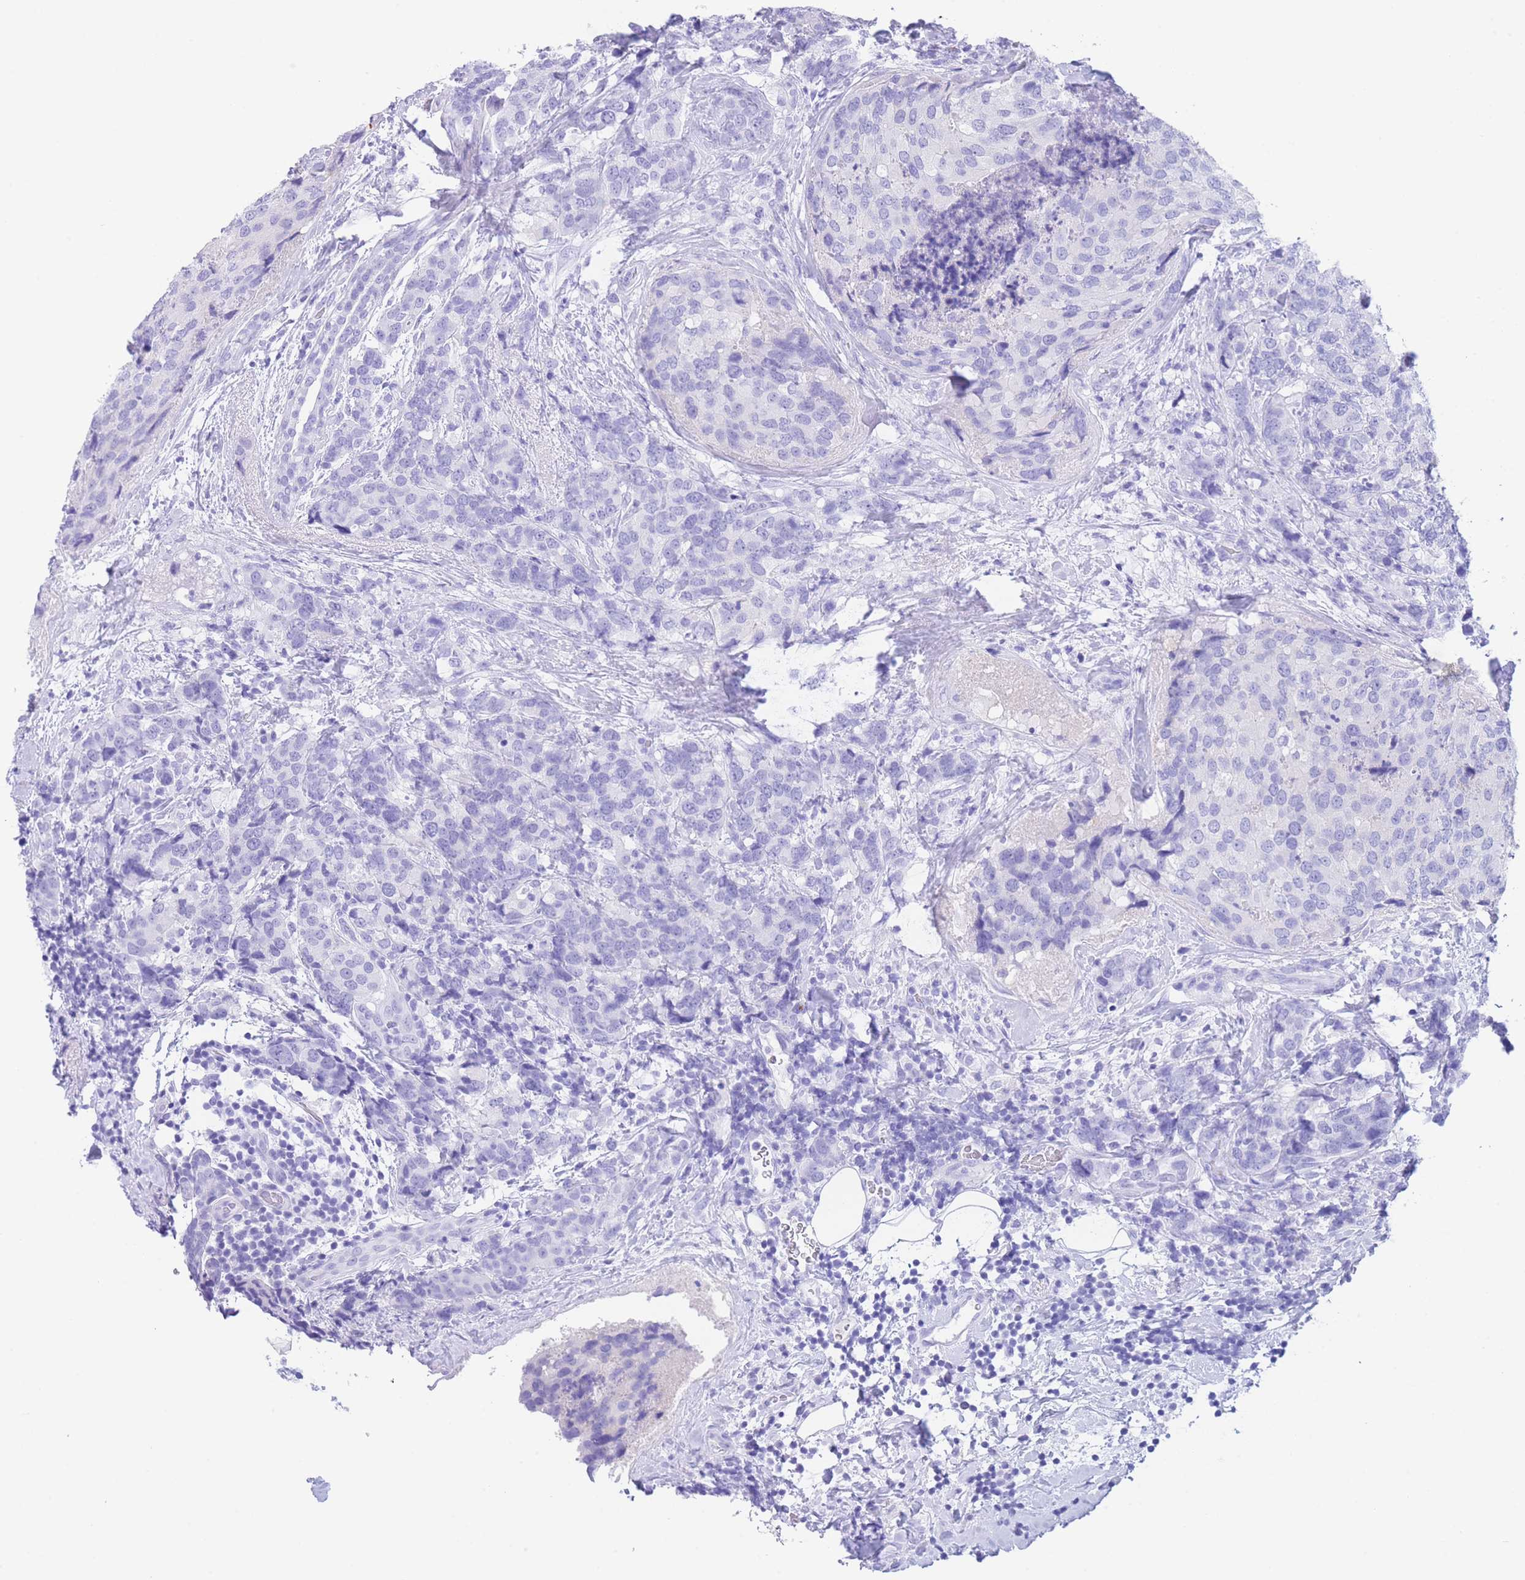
{"staining": {"intensity": "negative", "quantity": "none", "location": "none"}, "tissue": "breast cancer", "cell_type": "Tumor cells", "image_type": "cancer", "snomed": [{"axis": "morphology", "description": "Lobular carcinoma"}, {"axis": "topography", "description": "Breast"}], "caption": "DAB immunohistochemical staining of human breast cancer (lobular carcinoma) shows no significant expression in tumor cells. Nuclei are stained in blue.", "gene": "SLCO1B3", "patient": {"sex": "female", "age": 59}}